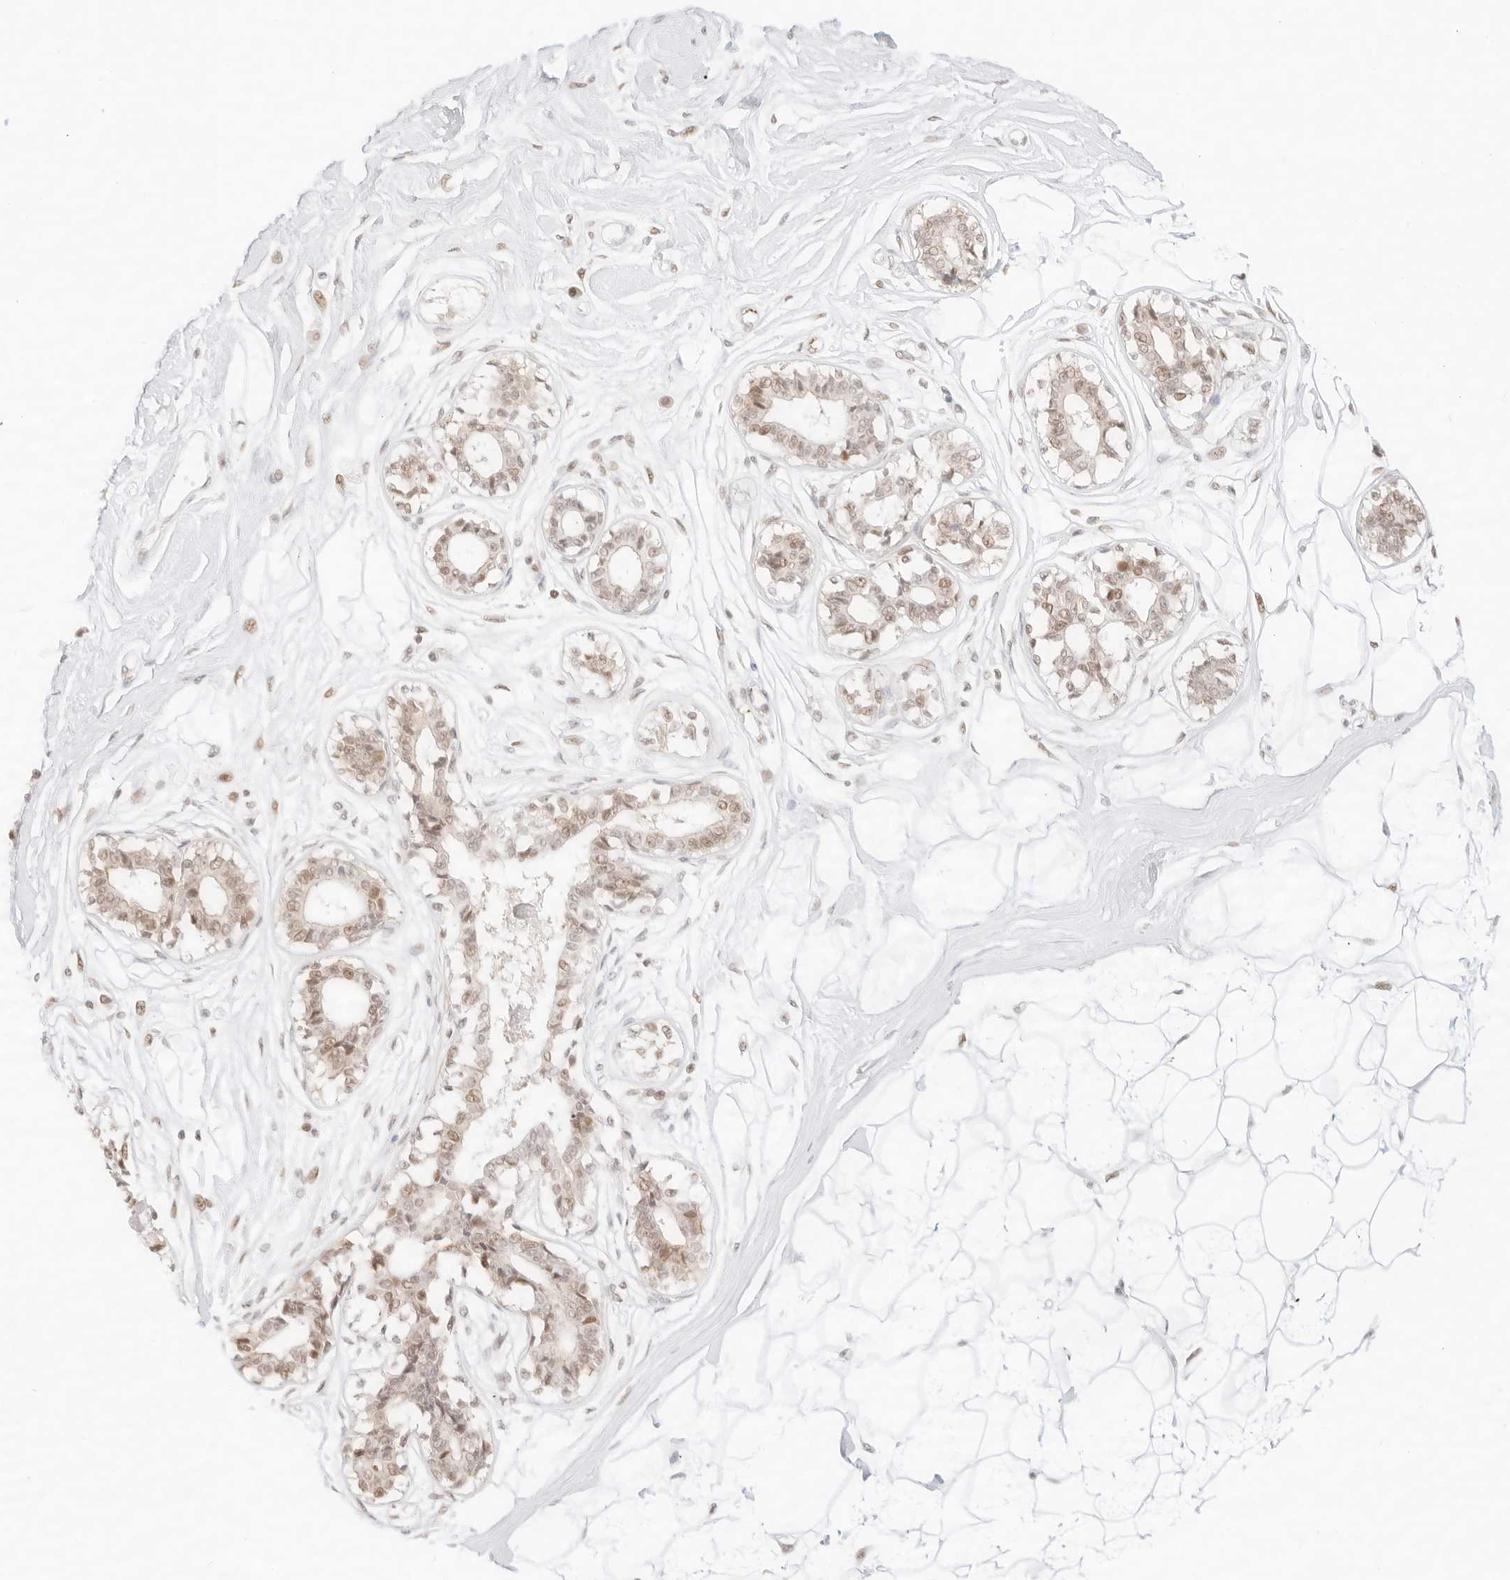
{"staining": {"intensity": "negative", "quantity": "none", "location": "none"}, "tissue": "breast", "cell_type": "Adipocytes", "image_type": "normal", "snomed": [{"axis": "morphology", "description": "Normal tissue, NOS"}, {"axis": "topography", "description": "Breast"}], "caption": "A micrograph of breast stained for a protein exhibits no brown staining in adipocytes.", "gene": "GNAS", "patient": {"sex": "female", "age": 45}}